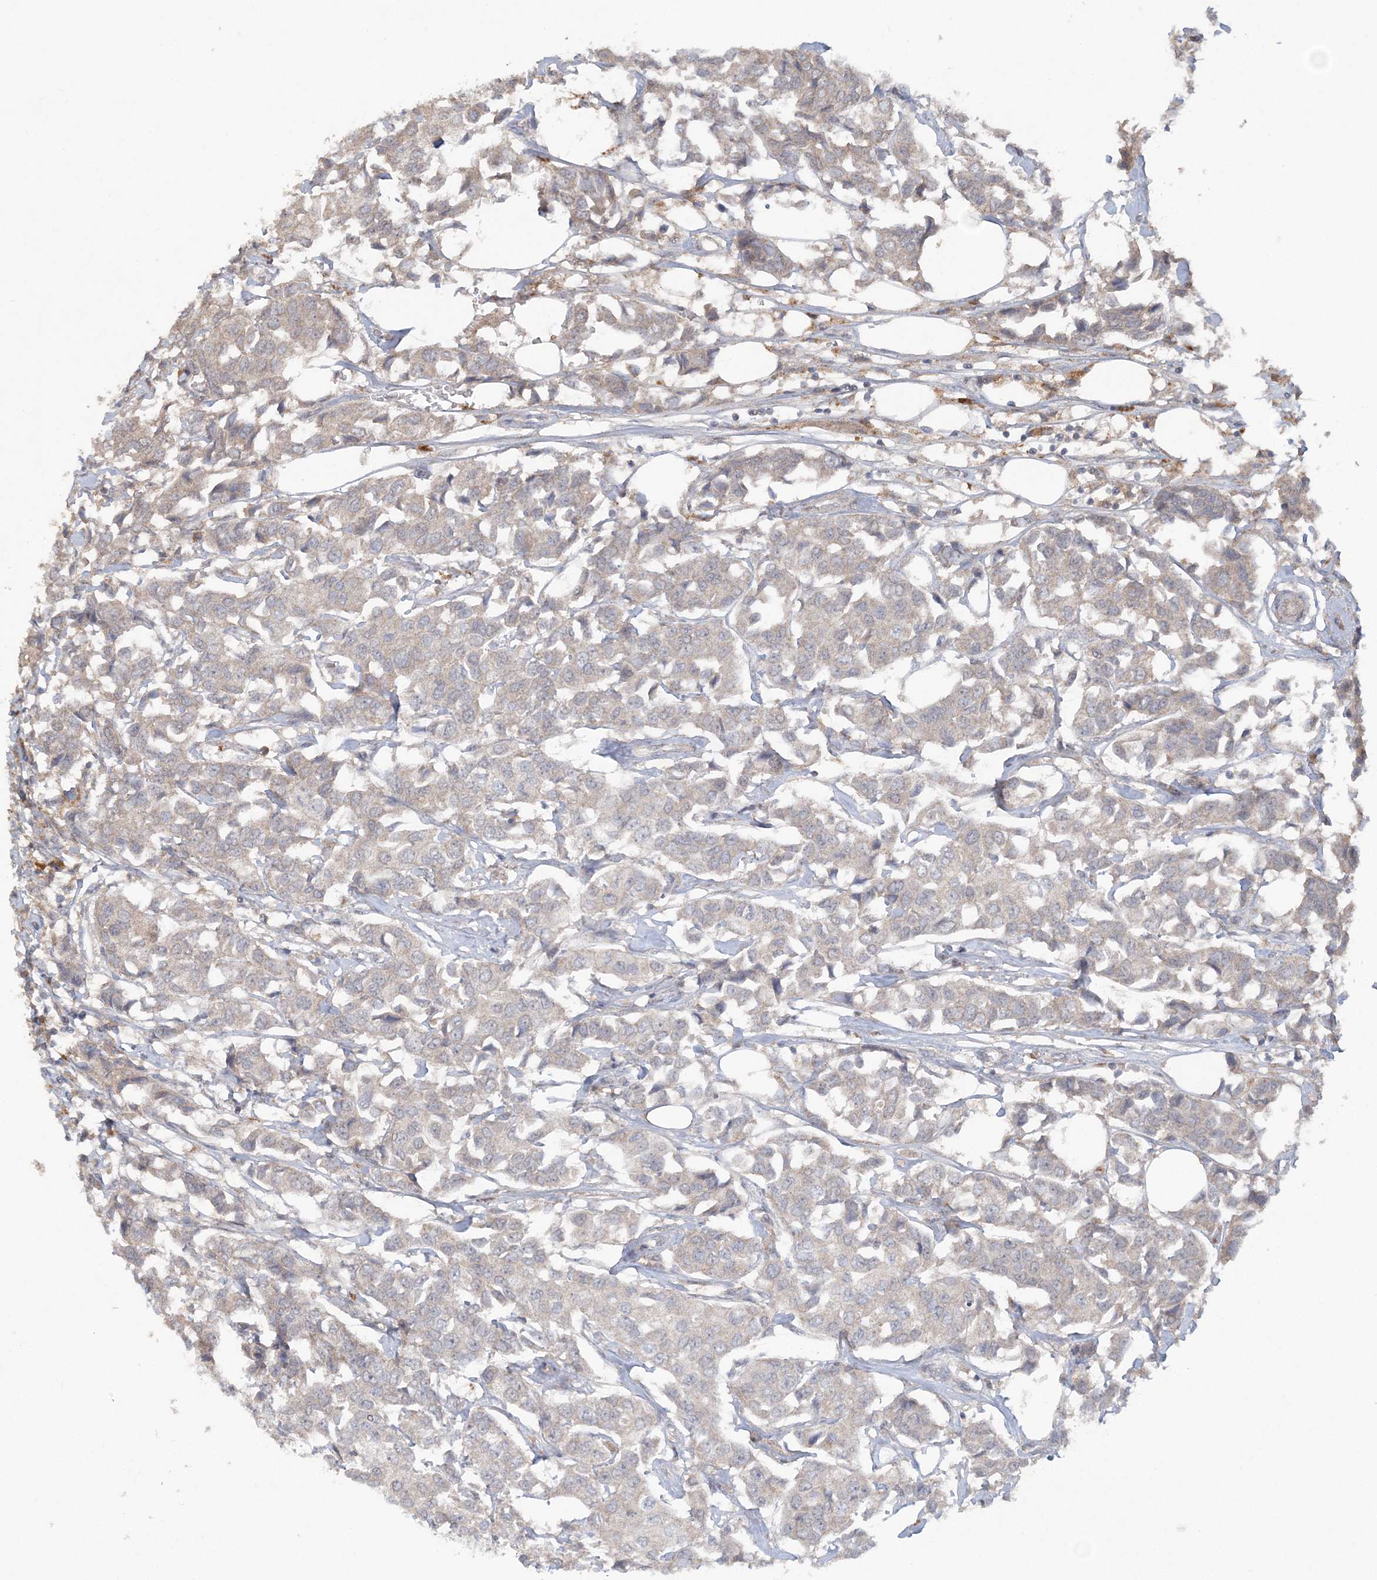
{"staining": {"intensity": "weak", "quantity": "<25%", "location": "cytoplasmic/membranous"}, "tissue": "breast cancer", "cell_type": "Tumor cells", "image_type": "cancer", "snomed": [{"axis": "morphology", "description": "Duct carcinoma"}, {"axis": "topography", "description": "Breast"}], "caption": "Tumor cells are negative for brown protein staining in breast intraductal carcinoma. (Immunohistochemistry (ihc), brightfield microscopy, high magnification).", "gene": "C1RL", "patient": {"sex": "female", "age": 80}}